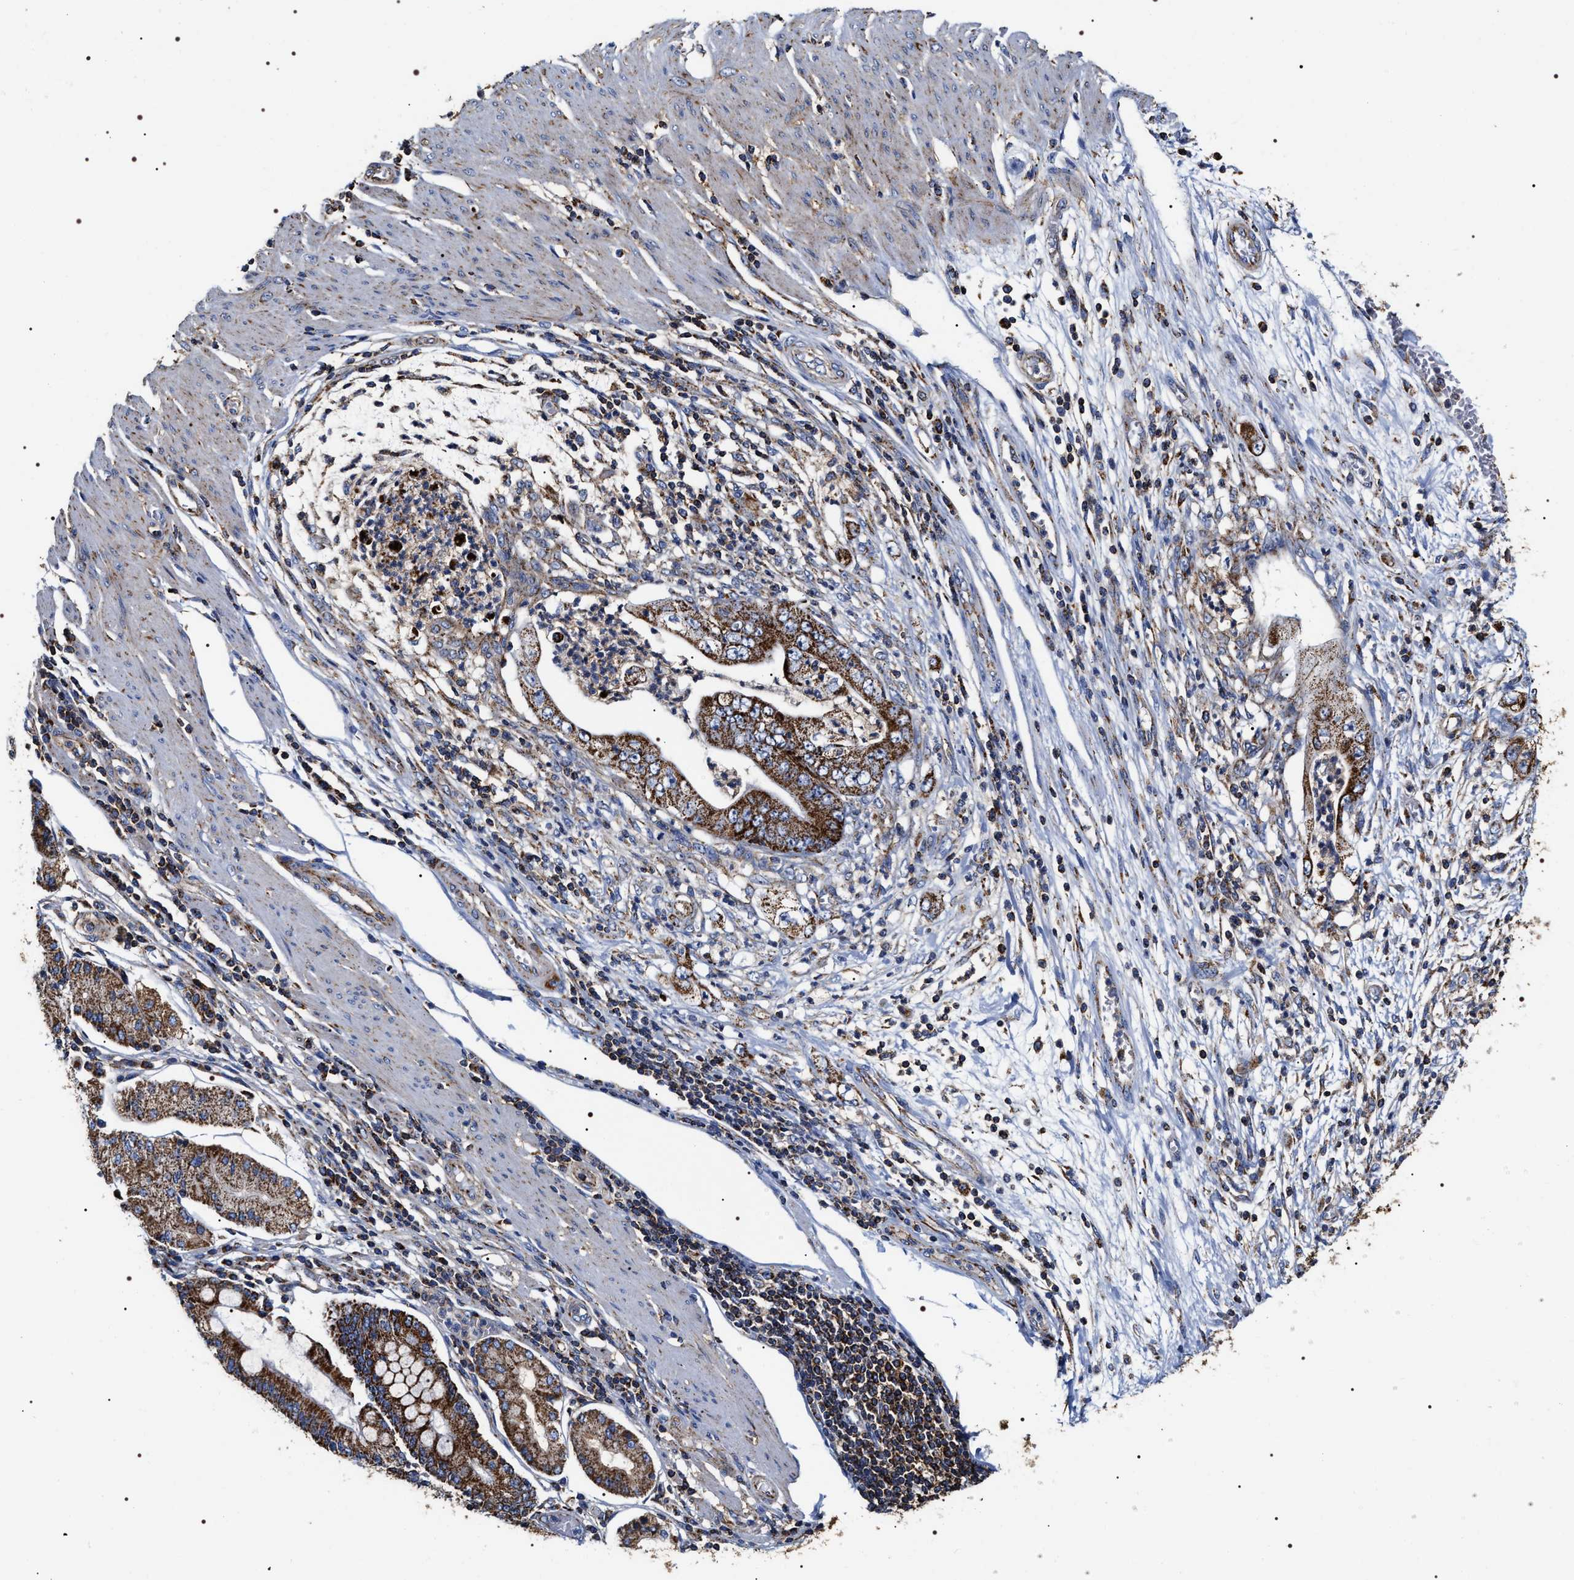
{"staining": {"intensity": "strong", "quantity": ">75%", "location": "cytoplasmic/membranous"}, "tissue": "stomach cancer", "cell_type": "Tumor cells", "image_type": "cancer", "snomed": [{"axis": "morphology", "description": "Adenocarcinoma, NOS"}, {"axis": "topography", "description": "Stomach"}], "caption": "High-power microscopy captured an immunohistochemistry (IHC) micrograph of stomach cancer (adenocarcinoma), revealing strong cytoplasmic/membranous positivity in about >75% of tumor cells.", "gene": "COG5", "patient": {"sex": "female", "age": 73}}